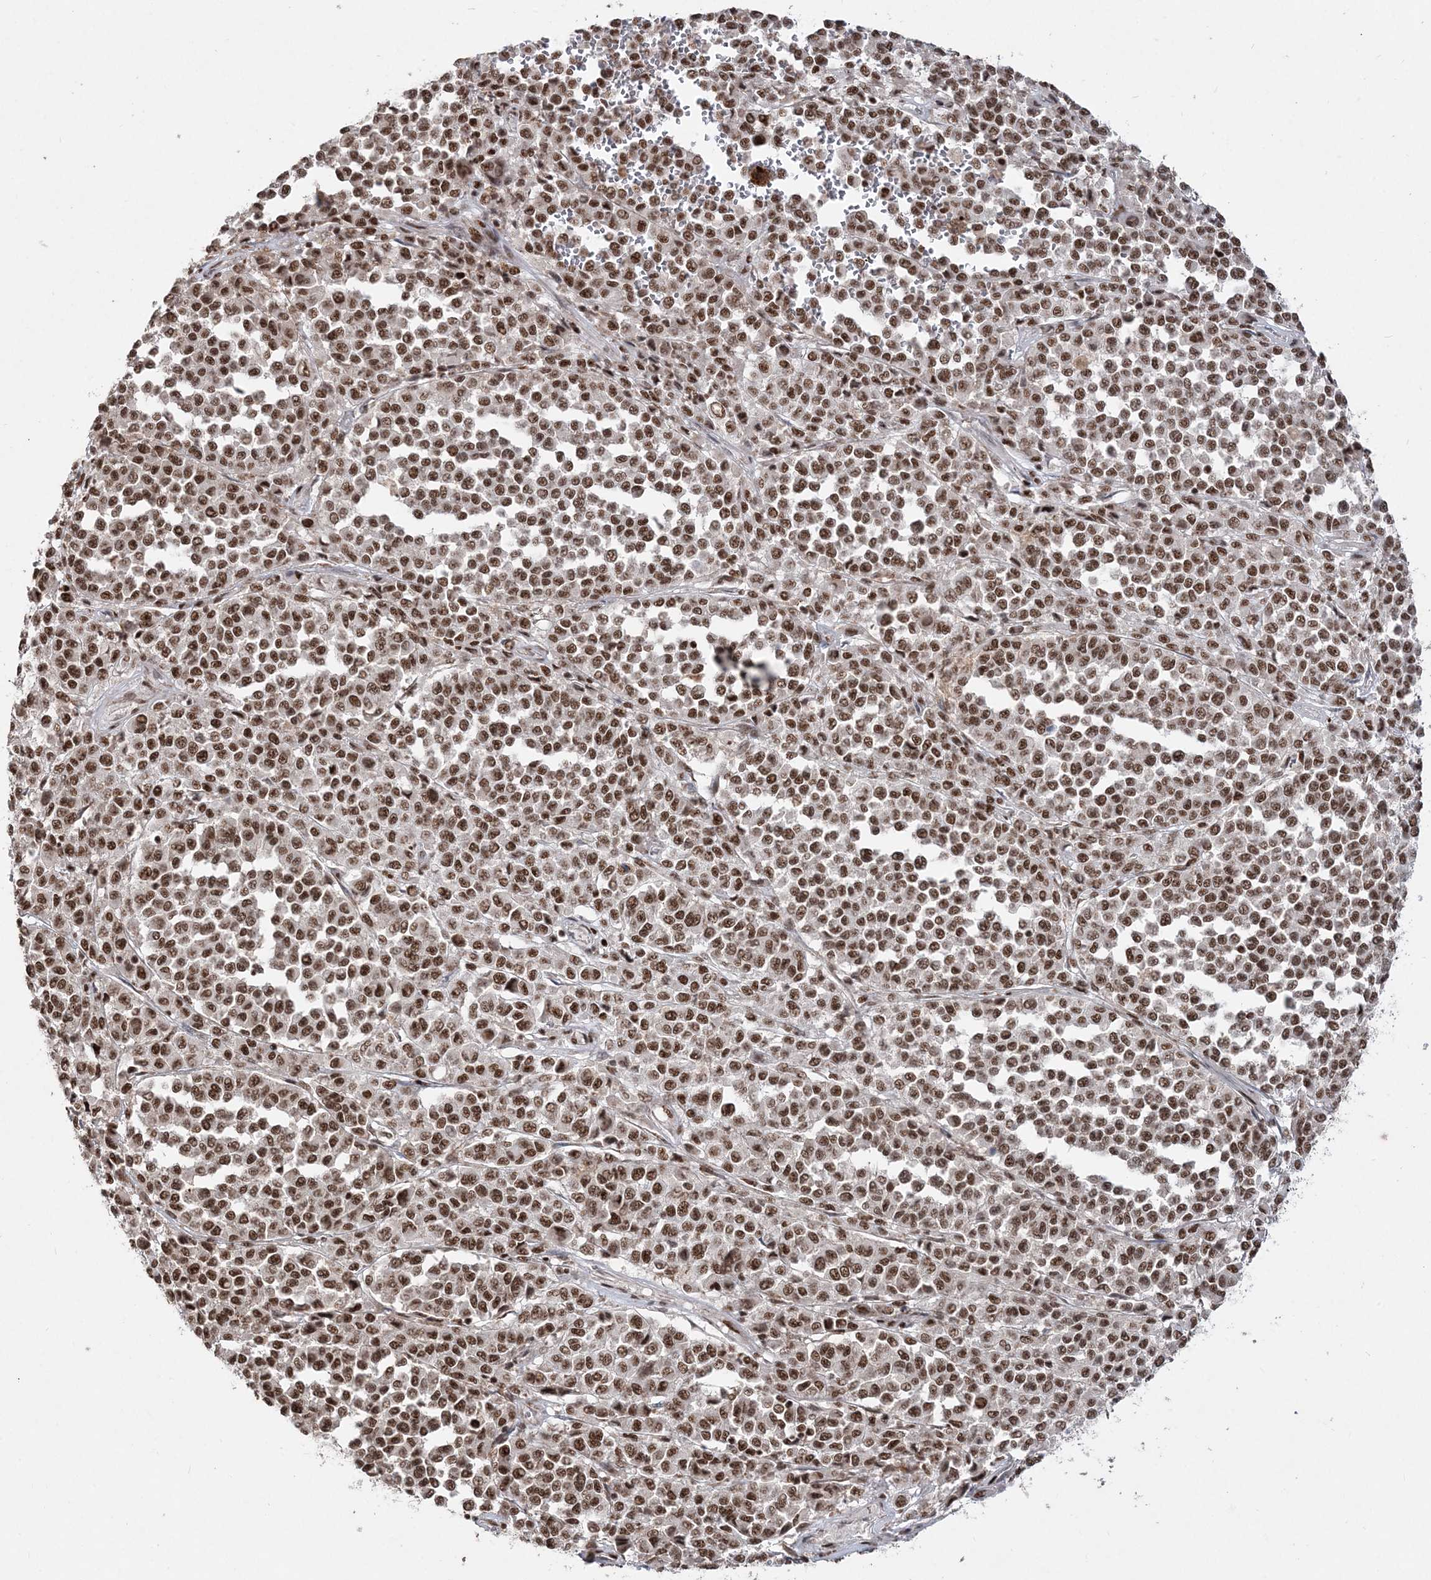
{"staining": {"intensity": "moderate", "quantity": ">75%", "location": "nuclear"}, "tissue": "melanoma", "cell_type": "Tumor cells", "image_type": "cancer", "snomed": [{"axis": "morphology", "description": "Malignant melanoma, Metastatic site"}, {"axis": "topography", "description": "Pancreas"}], "caption": "The image reveals immunohistochemical staining of melanoma. There is moderate nuclear expression is seen in about >75% of tumor cells.", "gene": "RBM17", "patient": {"sex": "female", "age": 30}}